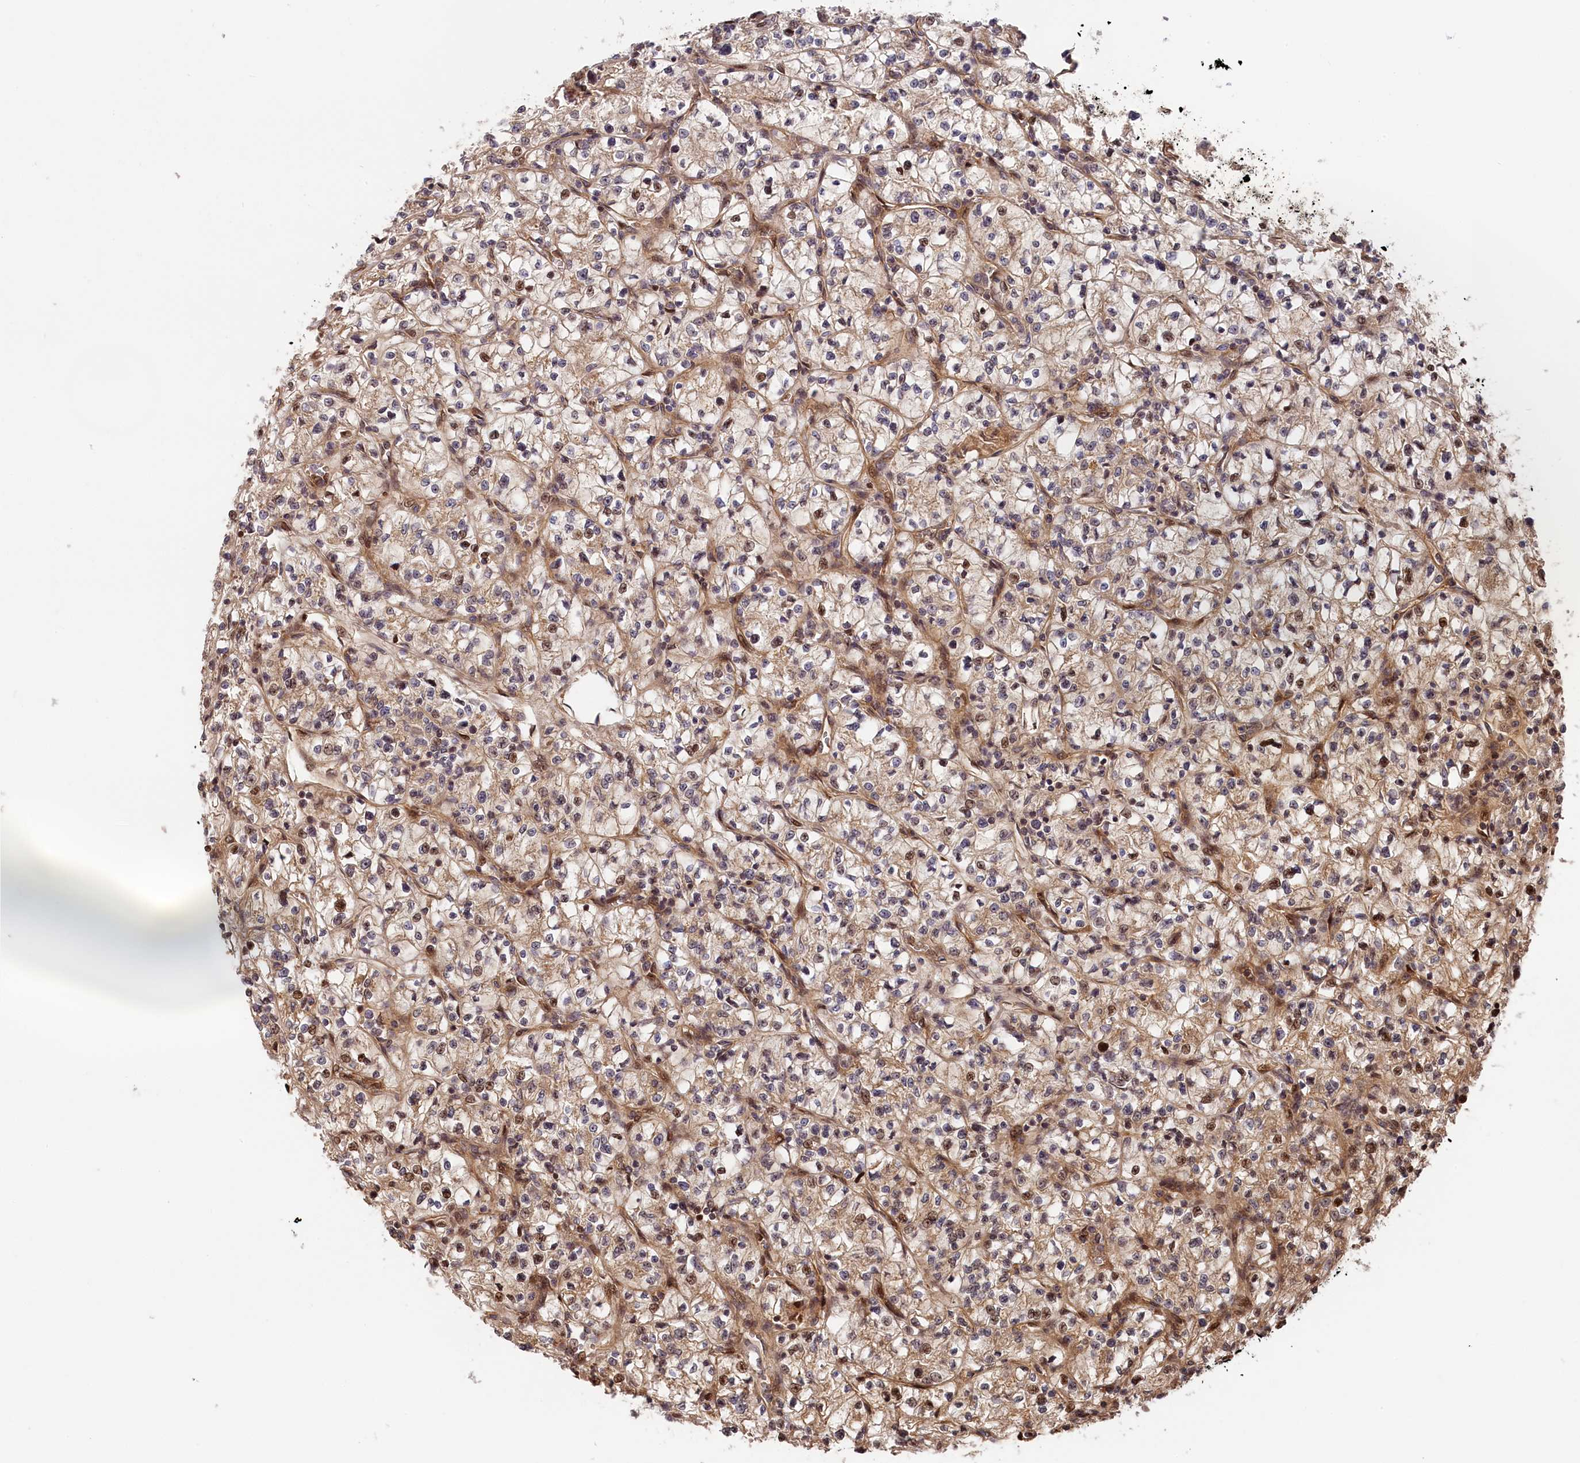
{"staining": {"intensity": "weak", "quantity": ">75%", "location": "cytoplasmic/membranous,nuclear"}, "tissue": "renal cancer", "cell_type": "Tumor cells", "image_type": "cancer", "snomed": [{"axis": "morphology", "description": "Adenocarcinoma, NOS"}, {"axis": "topography", "description": "Kidney"}], "caption": "Immunohistochemistry (IHC) photomicrograph of neoplastic tissue: adenocarcinoma (renal) stained using immunohistochemistry reveals low levels of weak protein expression localized specifically in the cytoplasmic/membranous and nuclear of tumor cells, appearing as a cytoplasmic/membranous and nuclear brown color.", "gene": "CEP44", "patient": {"sex": "female", "age": 64}}